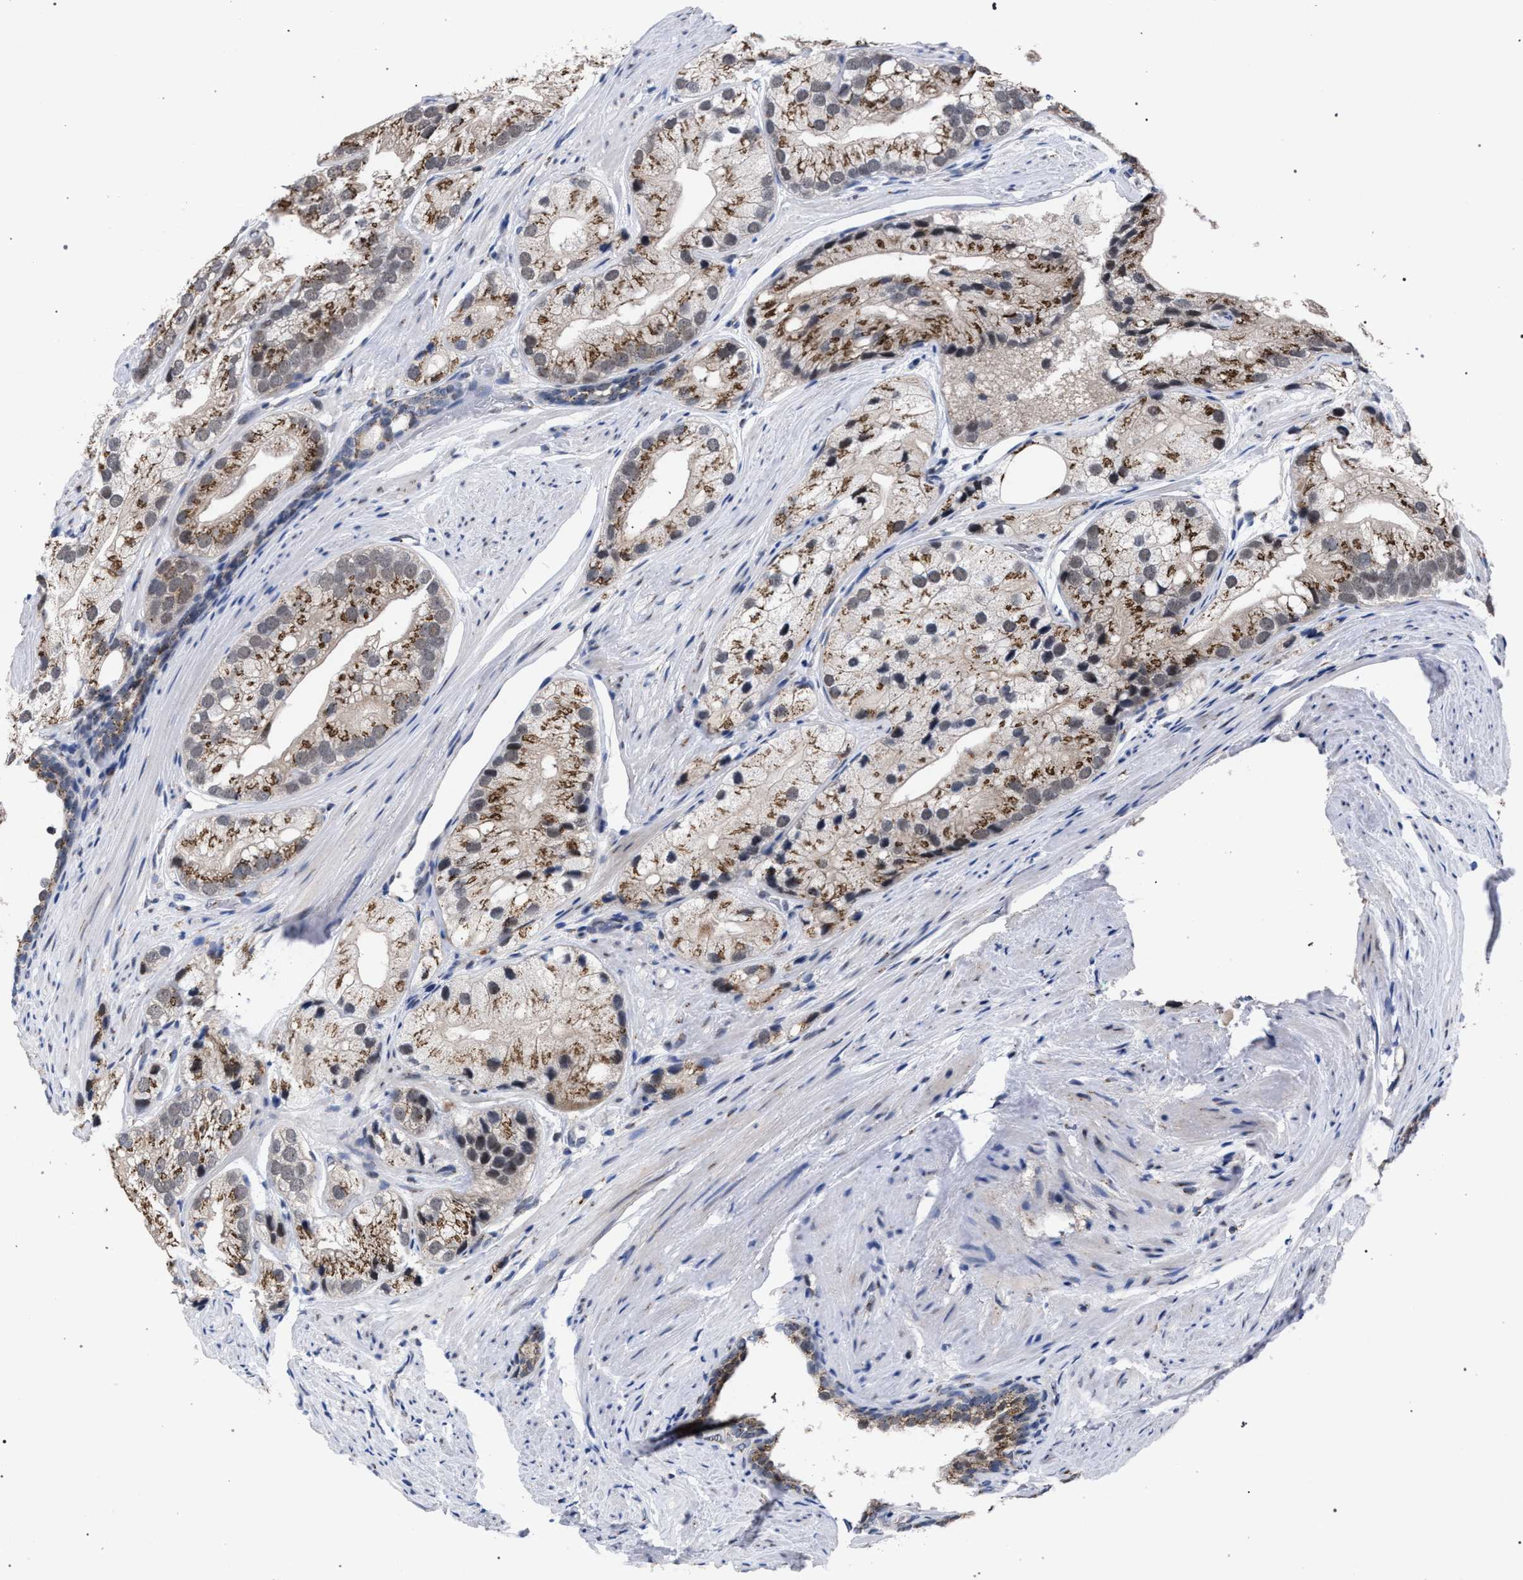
{"staining": {"intensity": "moderate", "quantity": ">75%", "location": "cytoplasmic/membranous"}, "tissue": "prostate cancer", "cell_type": "Tumor cells", "image_type": "cancer", "snomed": [{"axis": "morphology", "description": "Adenocarcinoma, Low grade"}, {"axis": "topography", "description": "Prostate"}], "caption": "Immunohistochemical staining of prostate cancer (adenocarcinoma (low-grade)) displays moderate cytoplasmic/membranous protein staining in about >75% of tumor cells.", "gene": "GOLGA2", "patient": {"sex": "male", "age": 69}}